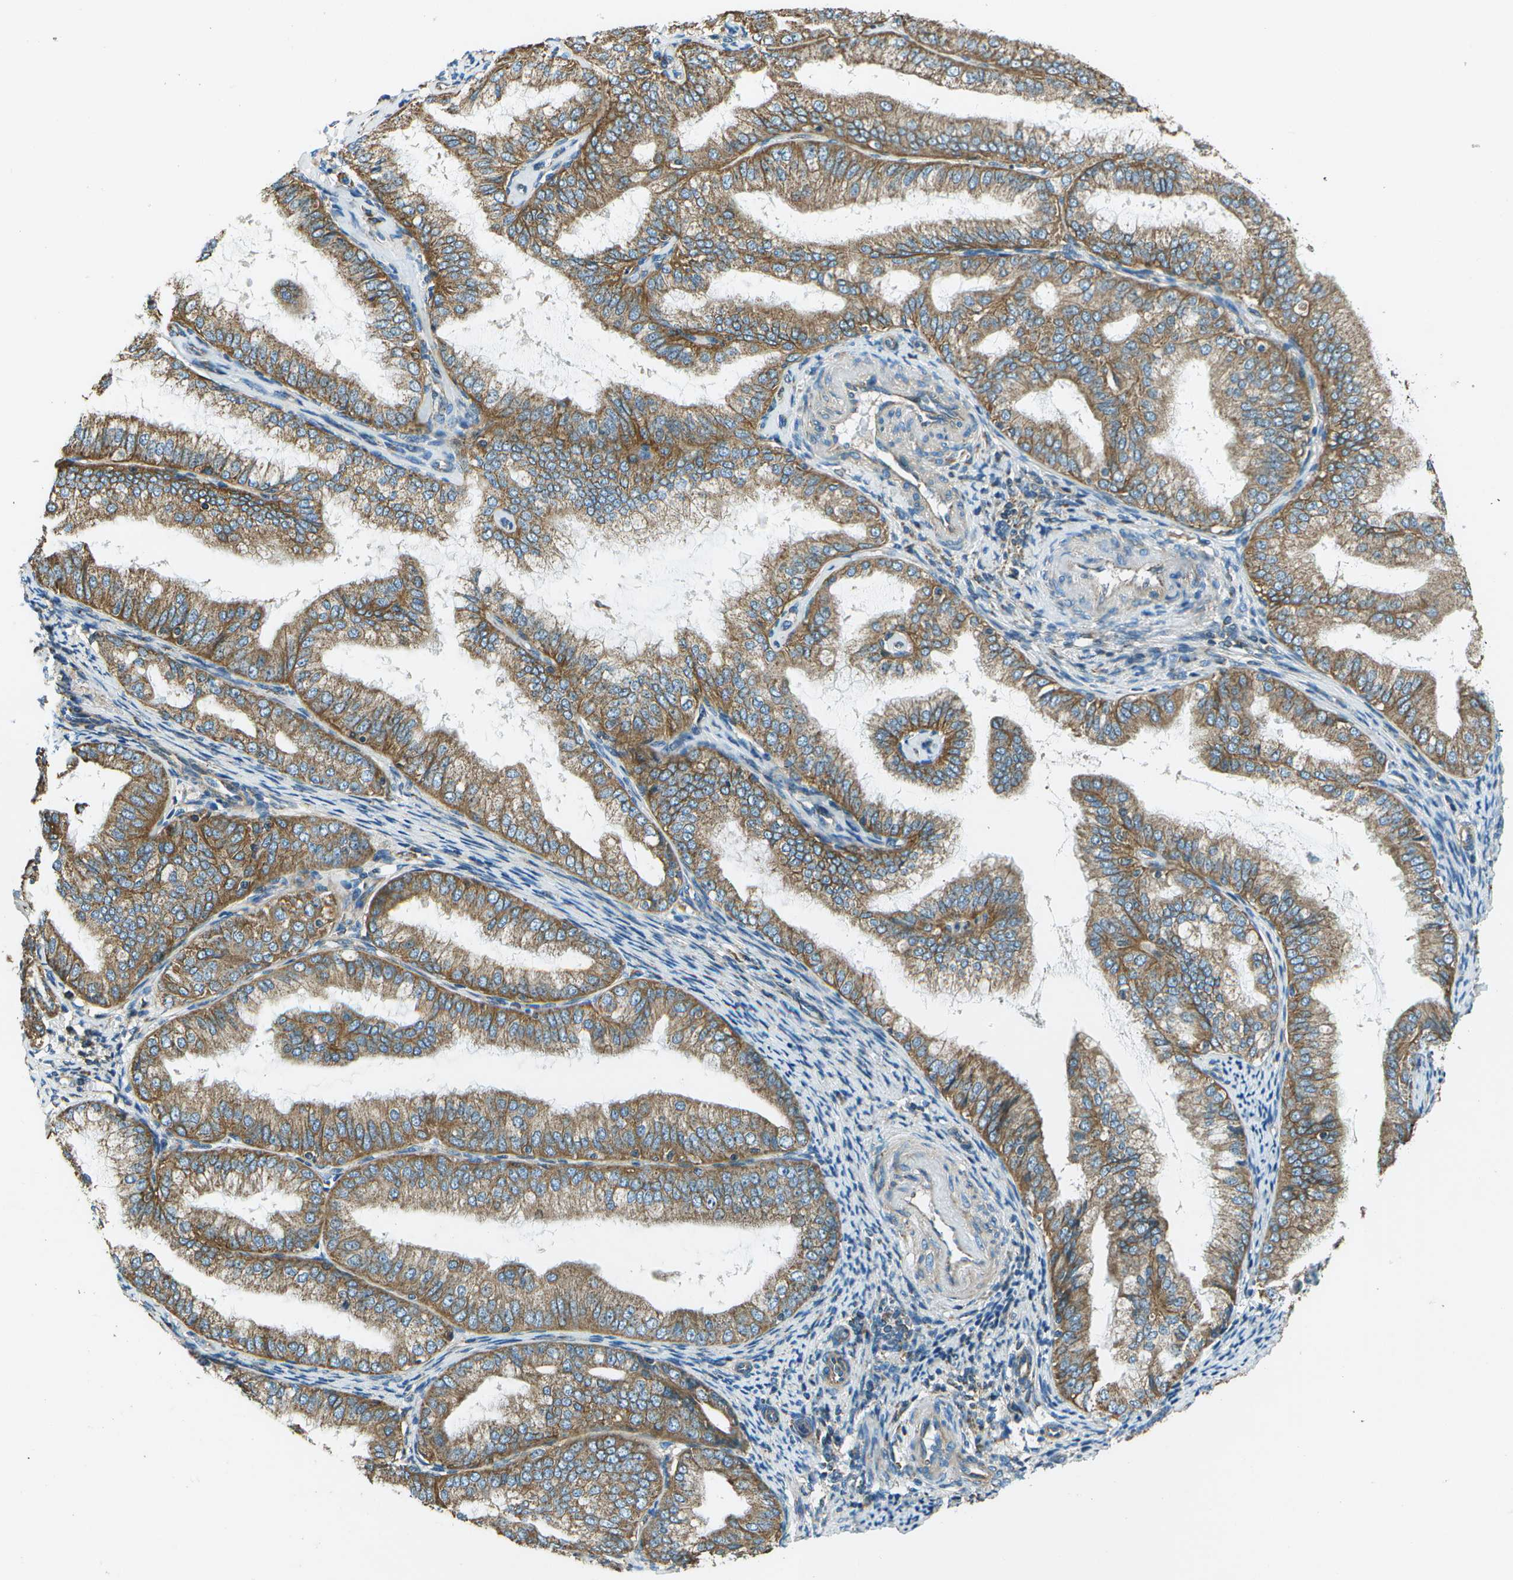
{"staining": {"intensity": "moderate", "quantity": ">75%", "location": "cytoplasmic/membranous"}, "tissue": "endometrial cancer", "cell_type": "Tumor cells", "image_type": "cancer", "snomed": [{"axis": "morphology", "description": "Adenocarcinoma, NOS"}, {"axis": "topography", "description": "Endometrium"}], "caption": "The photomicrograph shows staining of adenocarcinoma (endometrial), revealing moderate cytoplasmic/membranous protein expression (brown color) within tumor cells.", "gene": "TMEM51", "patient": {"sex": "female", "age": 63}}